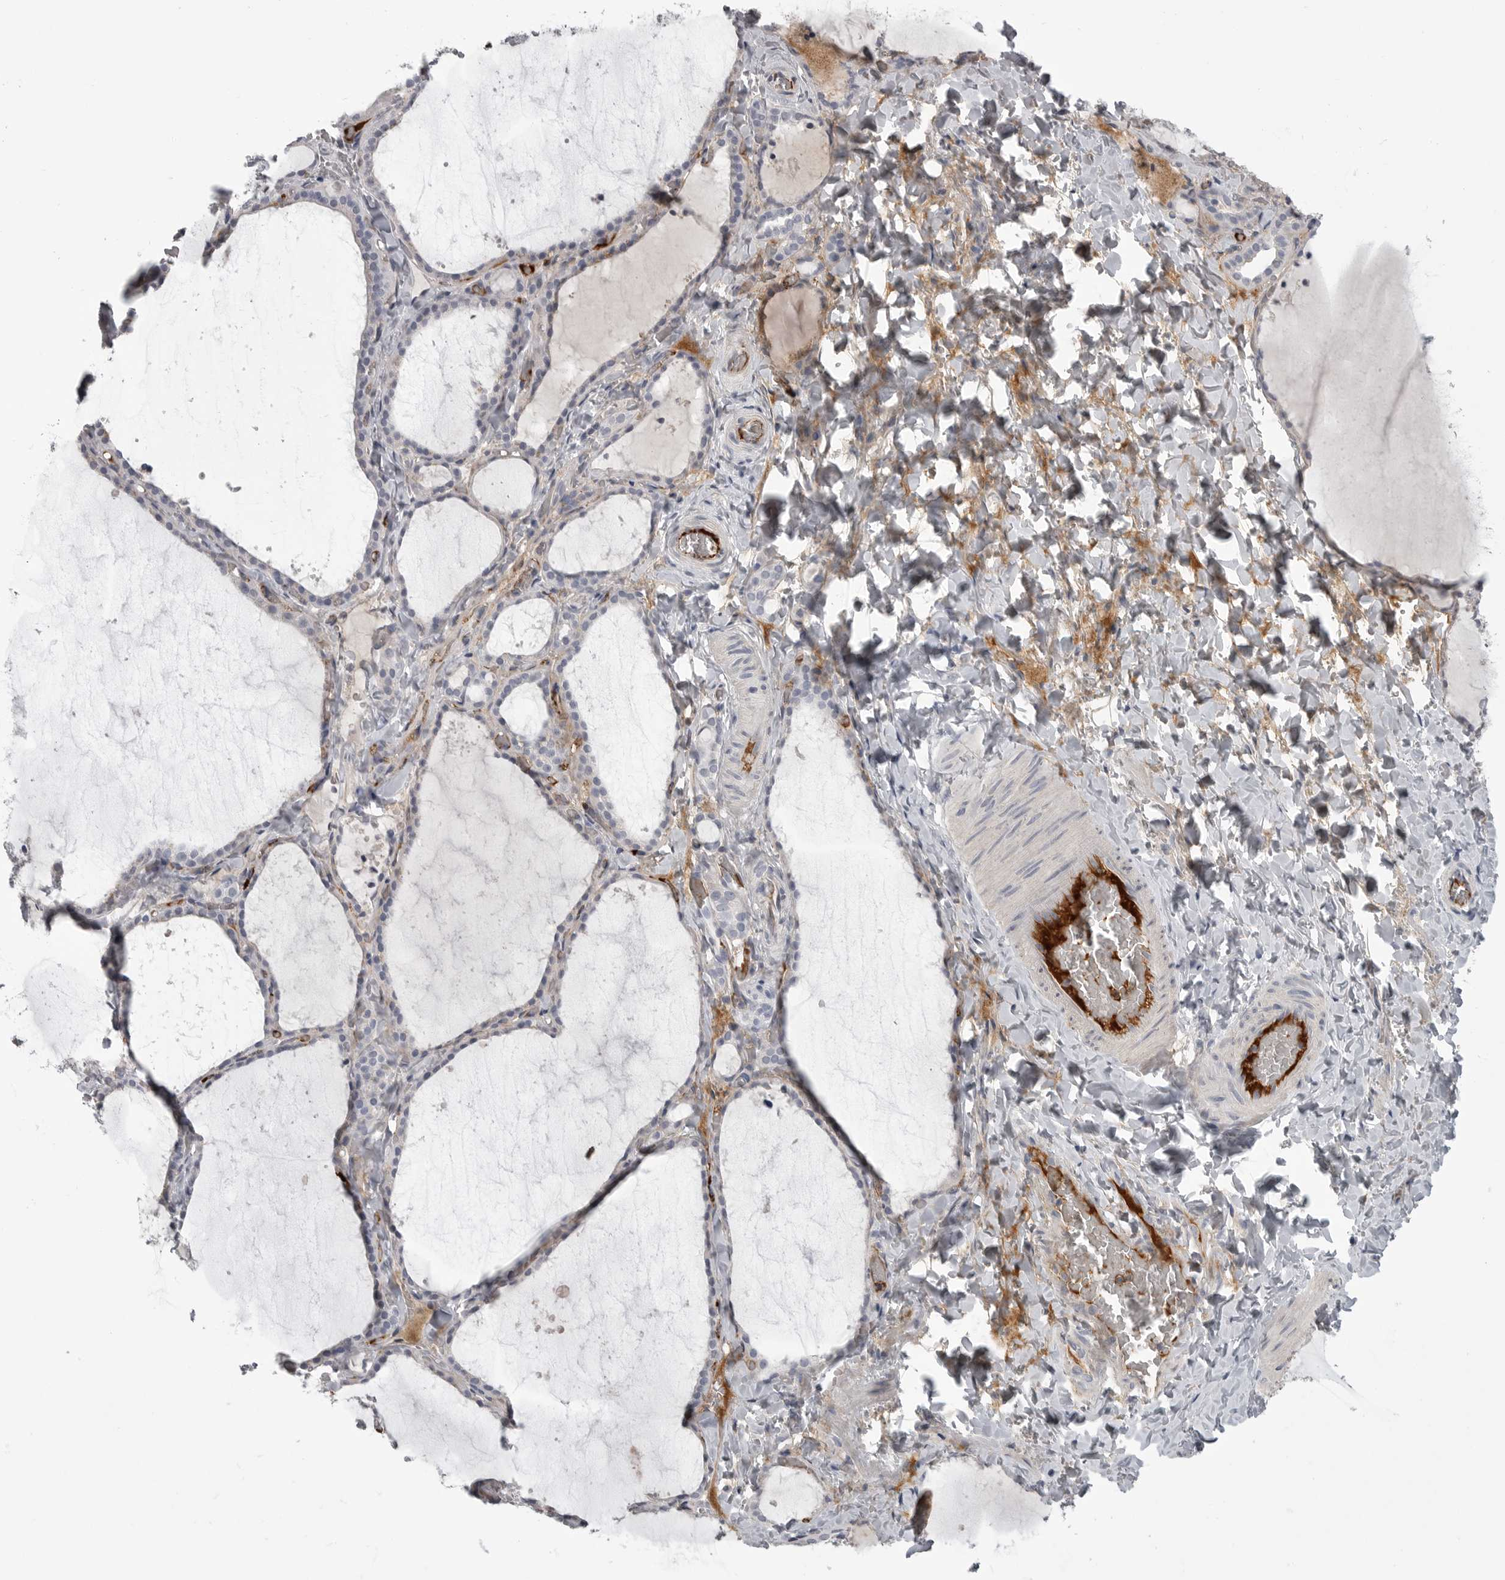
{"staining": {"intensity": "negative", "quantity": "none", "location": "none"}, "tissue": "thyroid gland", "cell_type": "Glandular cells", "image_type": "normal", "snomed": [{"axis": "morphology", "description": "Normal tissue, NOS"}, {"axis": "topography", "description": "Thyroid gland"}], "caption": "This is an IHC micrograph of unremarkable thyroid gland. There is no expression in glandular cells.", "gene": "SERPING1", "patient": {"sex": "female", "age": 22}}